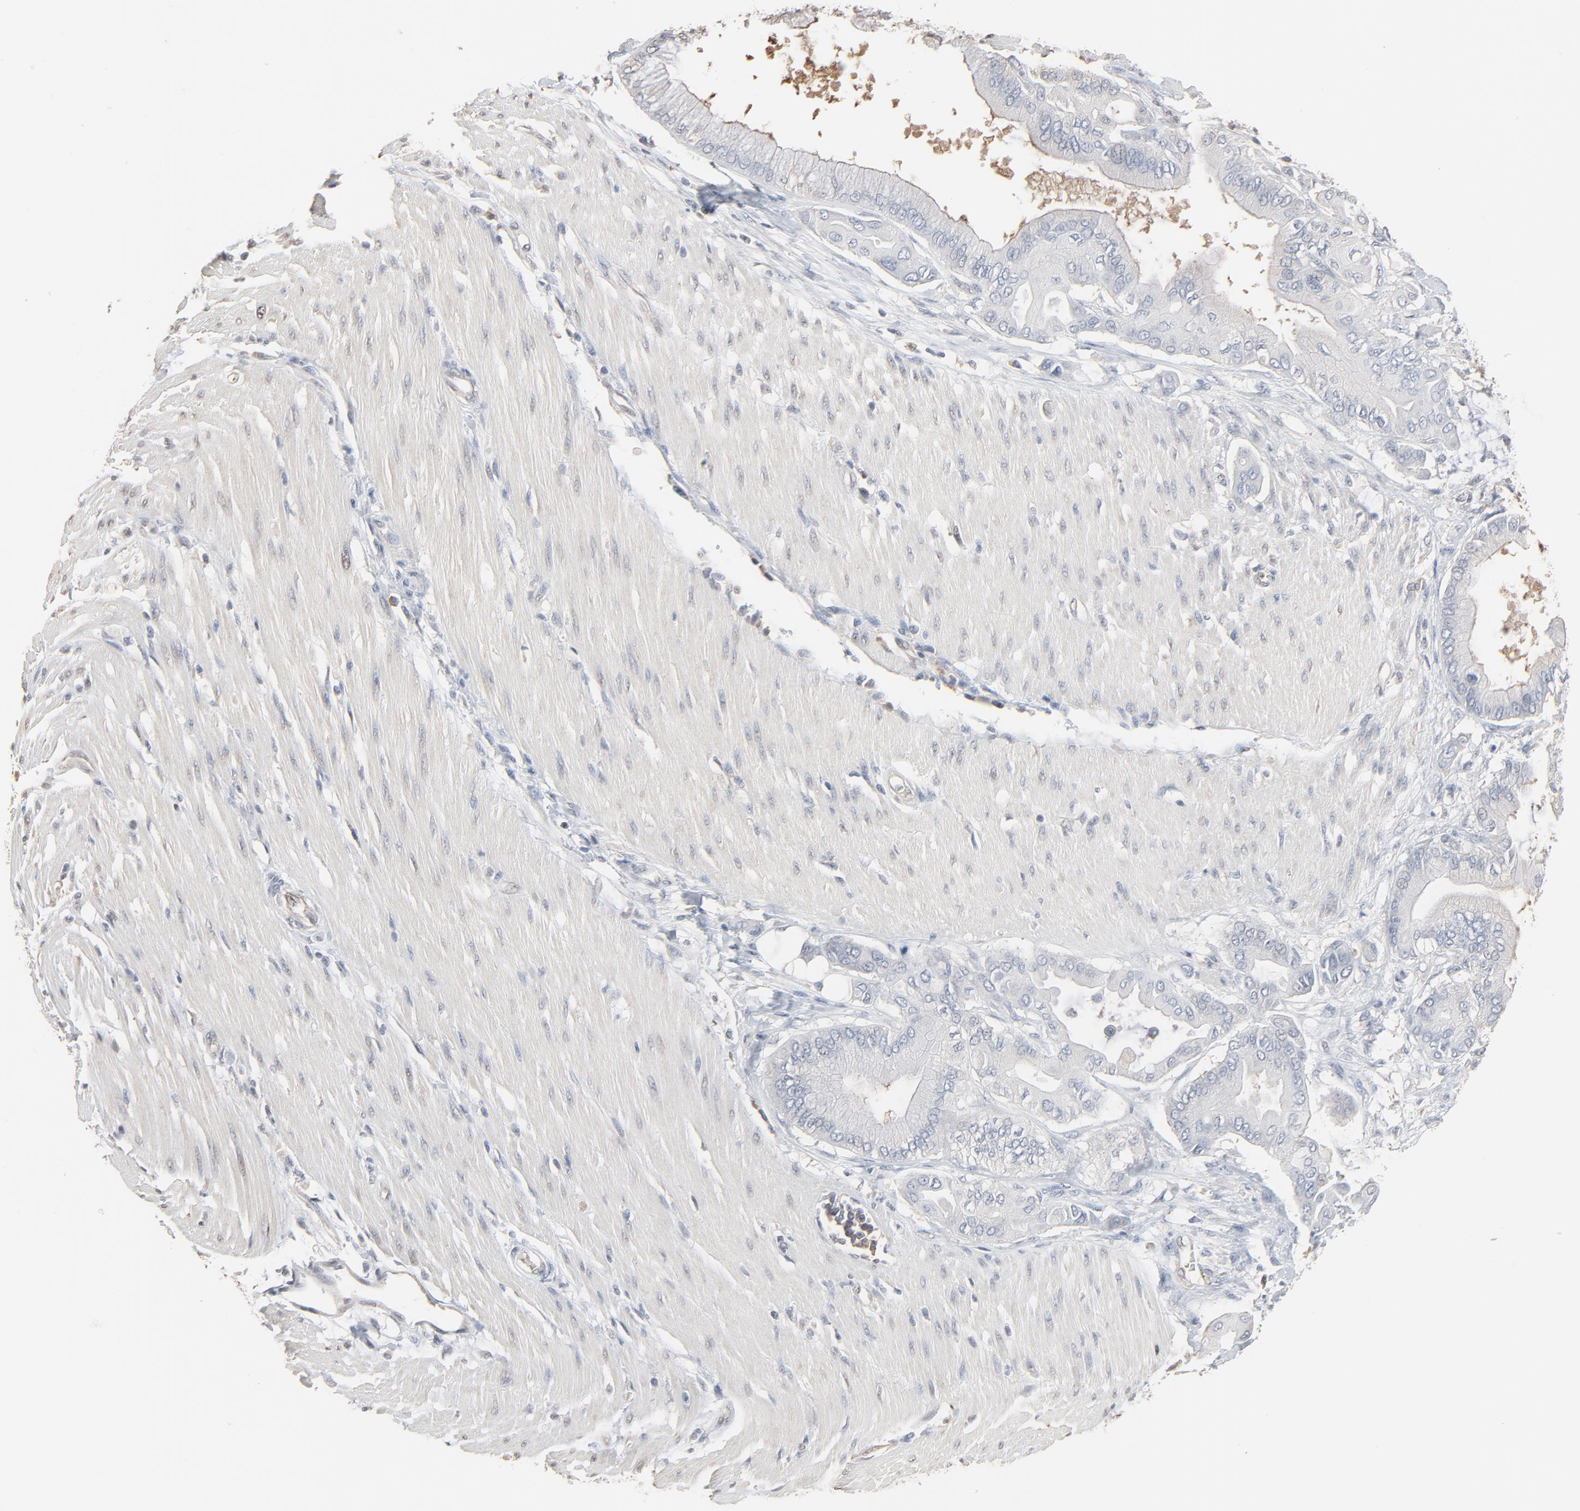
{"staining": {"intensity": "negative", "quantity": "none", "location": "none"}, "tissue": "pancreatic cancer", "cell_type": "Tumor cells", "image_type": "cancer", "snomed": [{"axis": "morphology", "description": "Adenocarcinoma, NOS"}, {"axis": "morphology", "description": "Adenocarcinoma, metastatic, NOS"}, {"axis": "topography", "description": "Lymph node"}, {"axis": "topography", "description": "Pancreas"}, {"axis": "topography", "description": "Duodenum"}], "caption": "Immunohistochemistry of human adenocarcinoma (pancreatic) reveals no staining in tumor cells. Nuclei are stained in blue.", "gene": "CCT5", "patient": {"sex": "female", "age": 64}}